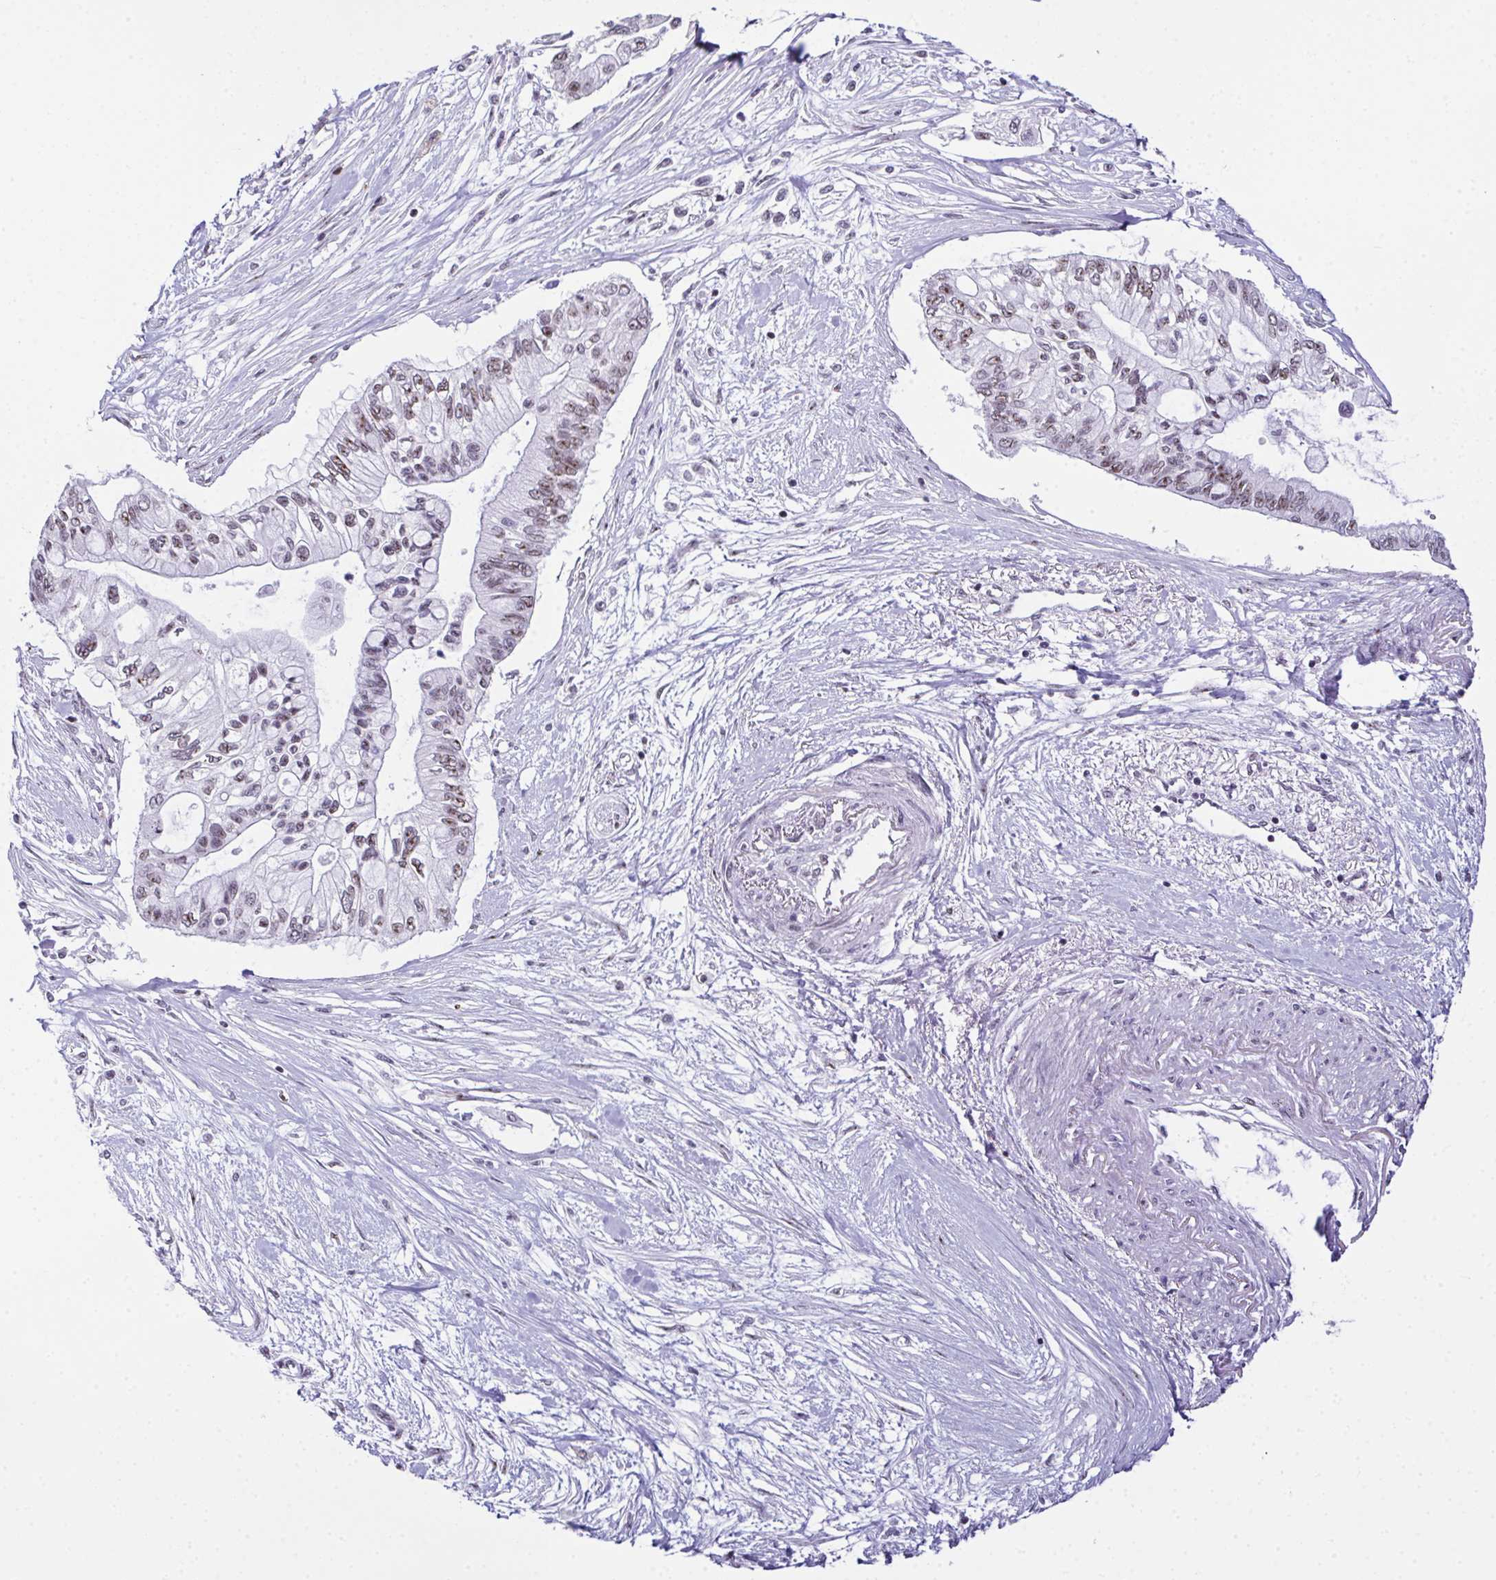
{"staining": {"intensity": "weak", "quantity": ">75%", "location": "nuclear"}, "tissue": "pancreatic cancer", "cell_type": "Tumor cells", "image_type": "cancer", "snomed": [{"axis": "morphology", "description": "Adenocarcinoma, NOS"}, {"axis": "topography", "description": "Pancreas"}], "caption": "A micrograph showing weak nuclear expression in approximately >75% of tumor cells in pancreatic cancer (adenocarcinoma), as visualized by brown immunohistochemical staining.", "gene": "ZNF800", "patient": {"sex": "female", "age": 77}}